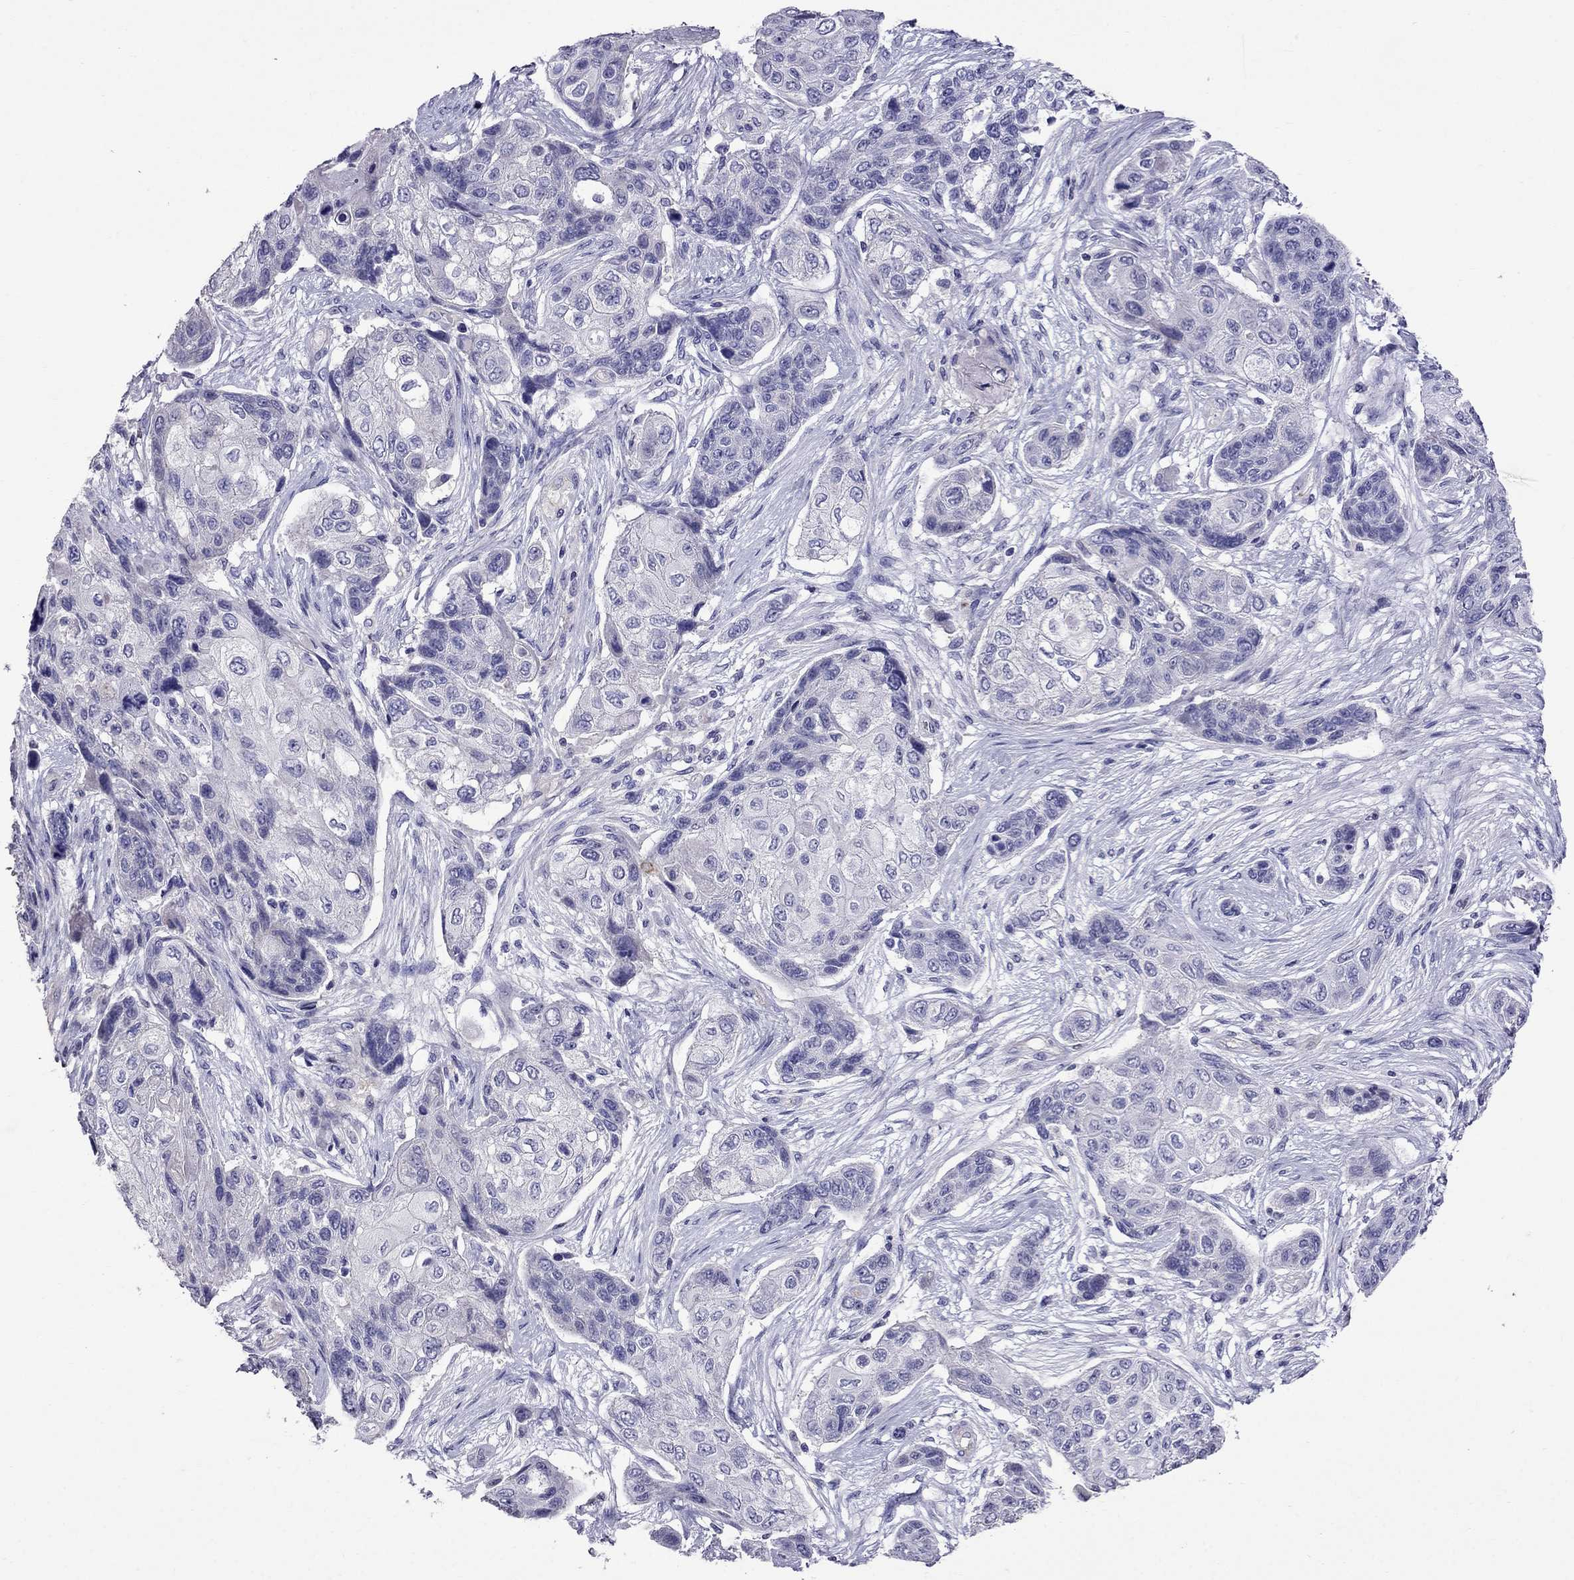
{"staining": {"intensity": "negative", "quantity": "none", "location": "none"}, "tissue": "lung cancer", "cell_type": "Tumor cells", "image_type": "cancer", "snomed": [{"axis": "morphology", "description": "Squamous cell carcinoma, NOS"}, {"axis": "topography", "description": "Lung"}], "caption": "This photomicrograph is of lung cancer stained with immunohistochemistry to label a protein in brown with the nuclei are counter-stained blue. There is no positivity in tumor cells. The staining was performed using DAB to visualize the protein expression in brown, while the nuclei were stained in blue with hematoxylin (Magnification: 20x).", "gene": "OXCT2", "patient": {"sex": "male", "age": 69}}